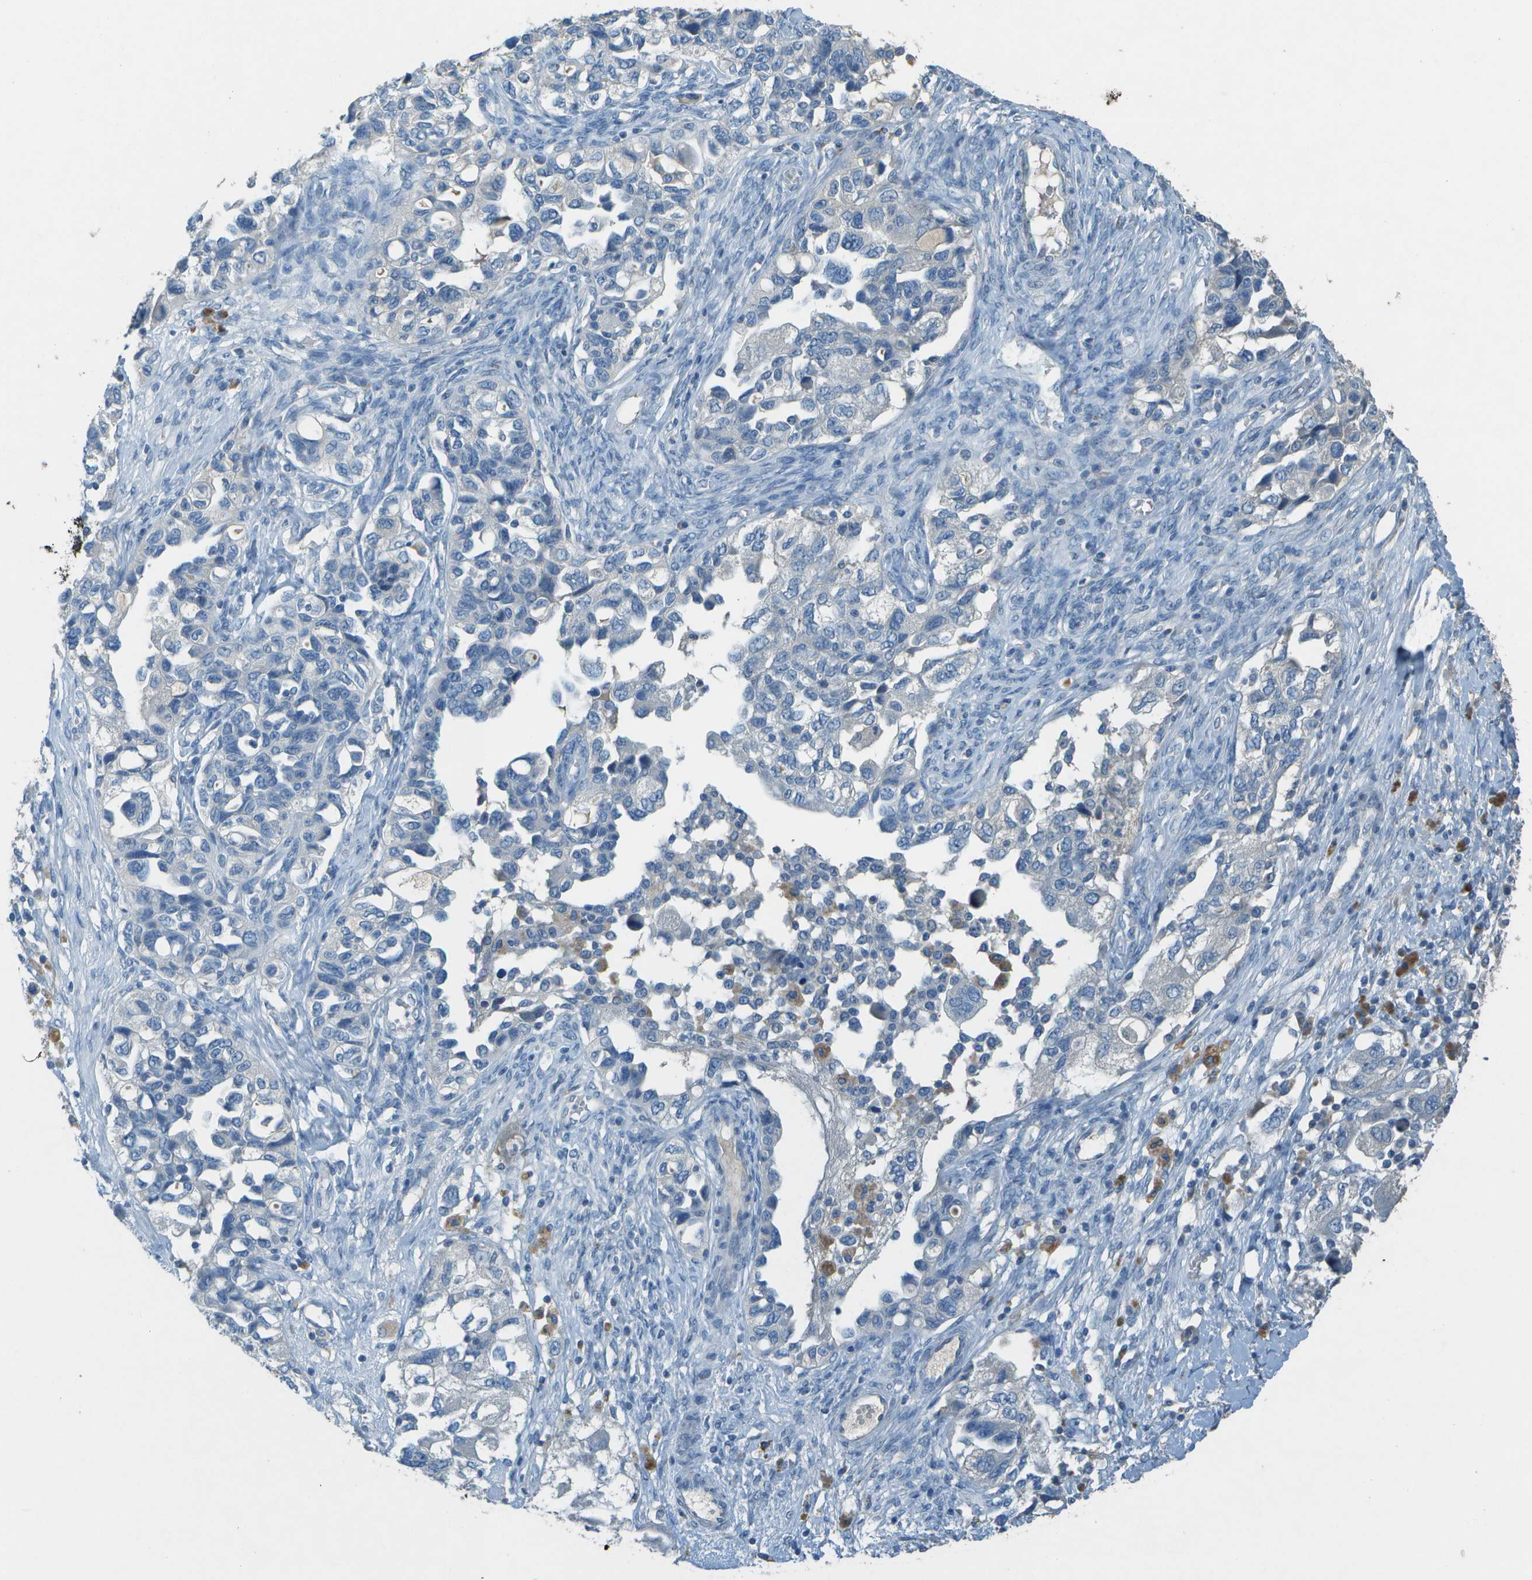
{"staining": {"intensity": "negative", "quantity": "none", "location": "none"}, "tissue": "ovarian cancer", "cell_type": "Tumor cells", "image_type": "cancer", "snomed": [{"axis": "morphology", "description": "Carcinoma, NOS"}, {"axis": "morphology", "description": "Cystadenocarcinoma, serous, NOS"}, {"axis": "topography", "description": "Ovary"}], "caption": "IHC of serous cystadenocarcinoma (ovarian) shows no expression in tumor cells.", "gene": "LGI2", "patient": {"sex": "female", "age": 69}}